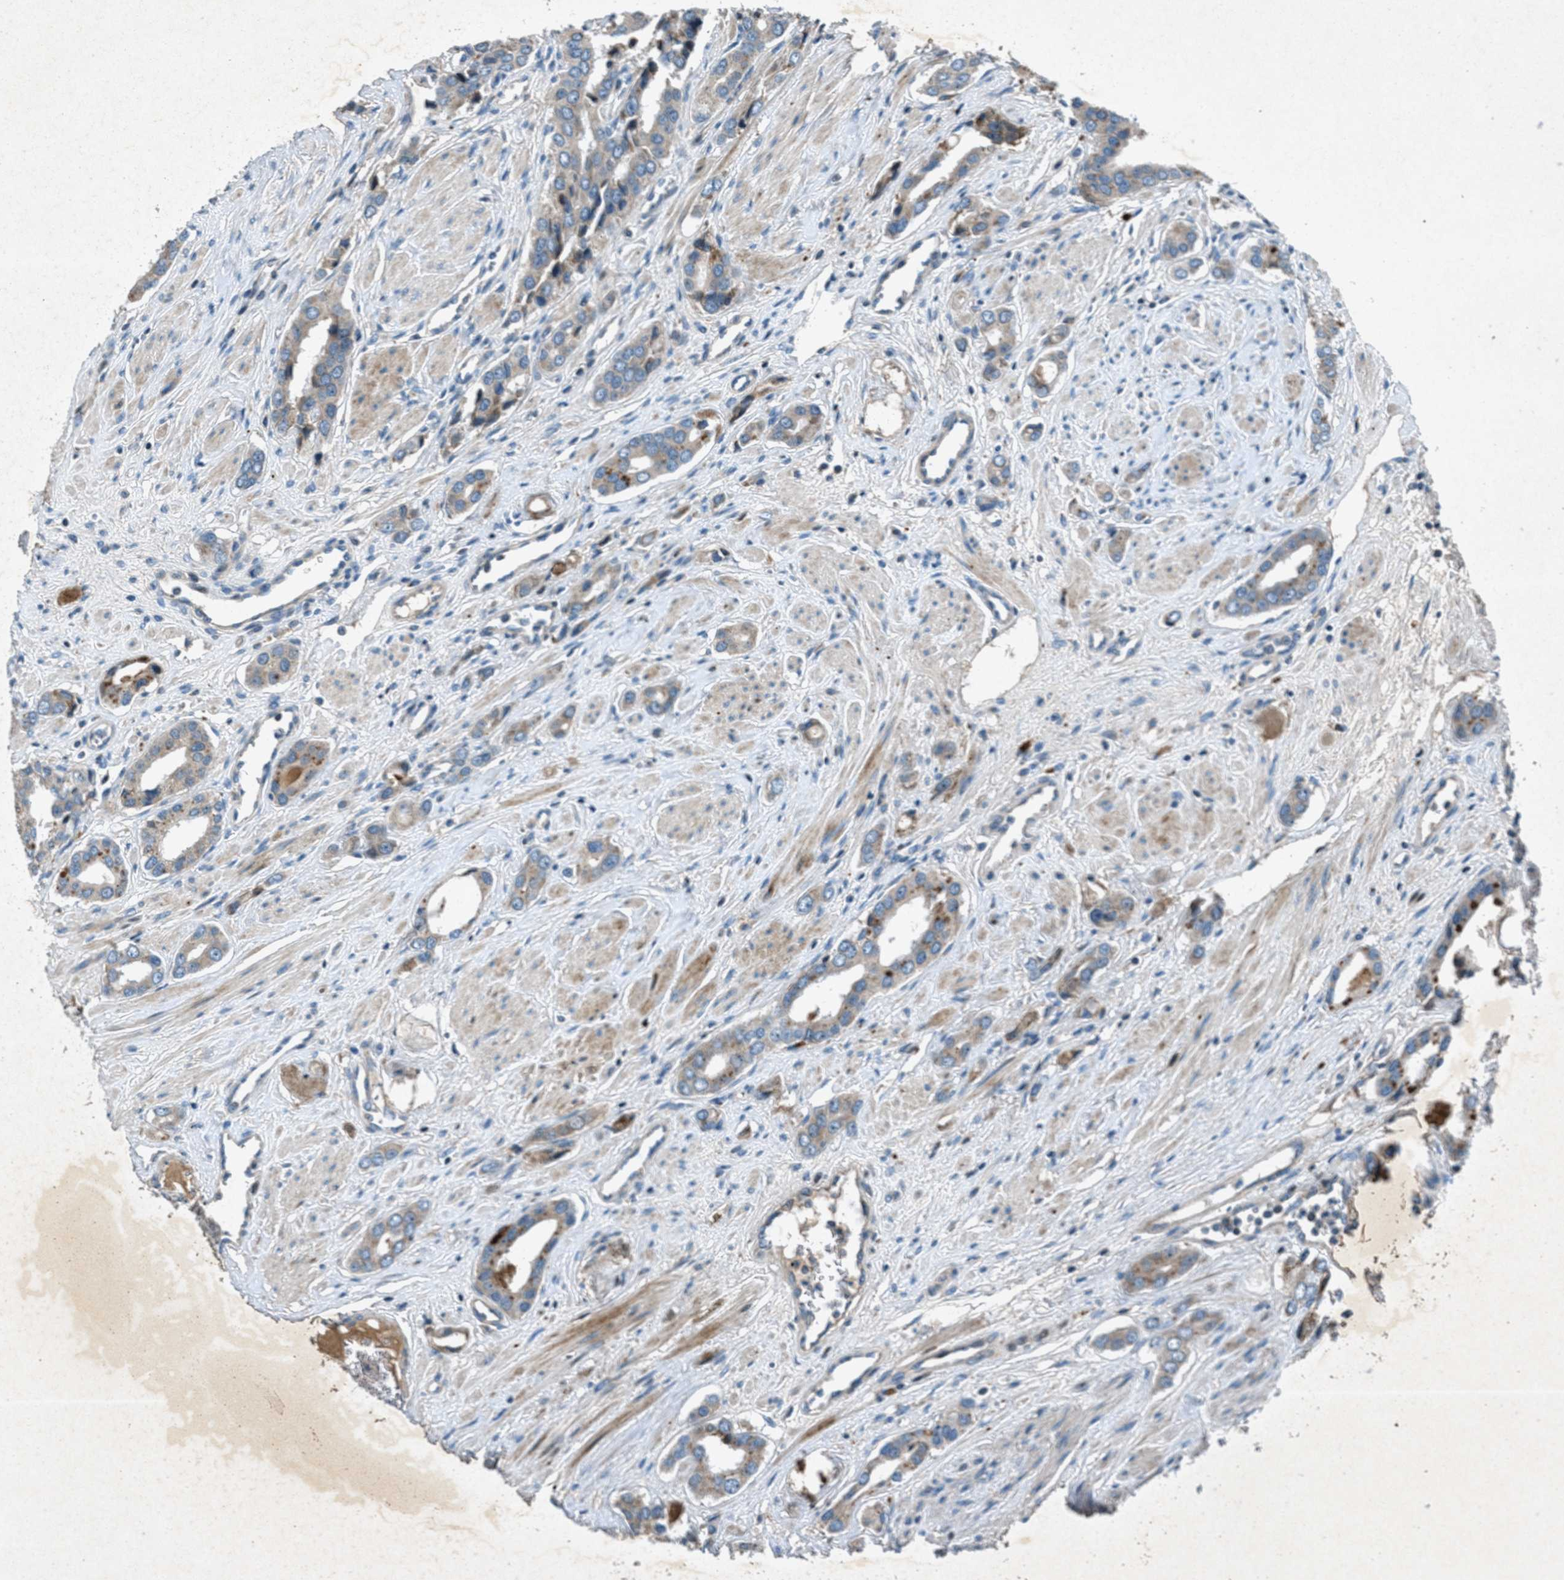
{"staining": {"intensity": "moderate", "quantity": "<25%", "location": "cytoplasmic/membranous"}, "tissue": "prostate cancer", "cell_type": "Tumor cells", "image_type": "cancer", "snomed": [{"axis": "morphology", "description": "Adenocarcinoma, High grade"}, {"axis": "topography", "description": "Prostate"}], "caption": "Immunohistochemistry staining of prostate adenocarcinoma (high-grade), which demonstrates low levels of moderate cytoplasmic/membranous staining in about <25% of tumor cells indicating moderate cytoplasmic/membranous protein positivity. The staining was performed using DAB (3,3'-diaminobenzidine) (brown) for protein detection and nuclei were counterstained in hematoxylin (blue).", "gene": "CLEC2D", "patient": {"sex": "male", "age": 52}}